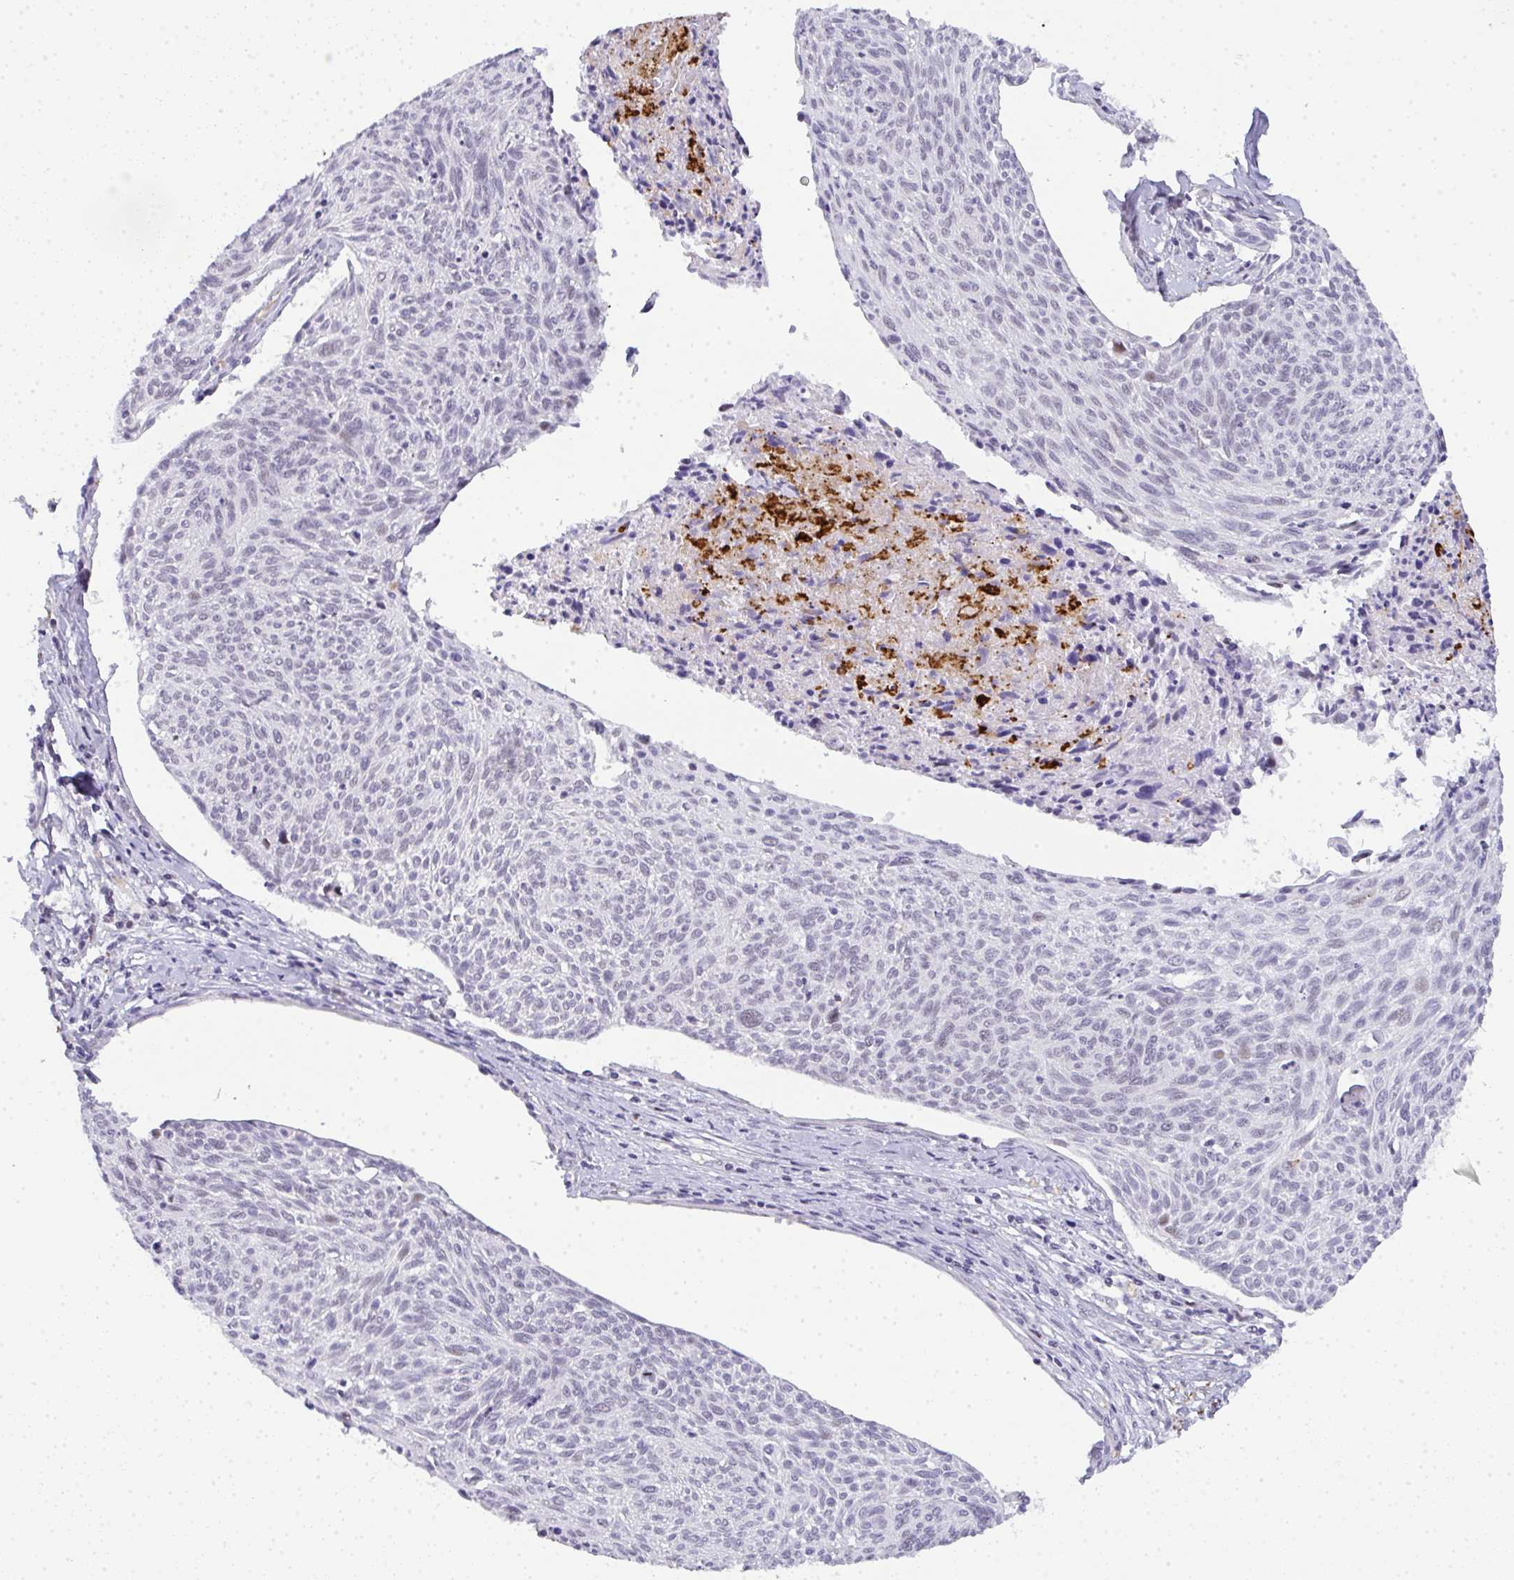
{"staining": {"intensity": "moderate", "quantity": "<25%", "location": "nuclear"}, "tissue": "cervical cancer", "cell_type": "Tumor cells", "image_type": "cancer", "snomed": [{"axis": "morphology", "description": "Squamous cell carcinoma, NOS"}, {"axis": "topography", "description": "Cervix"}], "caption": "Immunohistochemistry (IHC) staining of cervical cancer (squamous cell carcinoma), which displays low levels of moderate nuclear positivity in about <25% of tumor cells indicating moderate nuclear protein expression. The staining was performed using DAB (3,3'-diaminobenzidine) (brown) for protein detection and nuclei were counterstained in hematoxylin (blue).", "gene": "TNMD", "patient": {"sex": "female", "age": 49}}